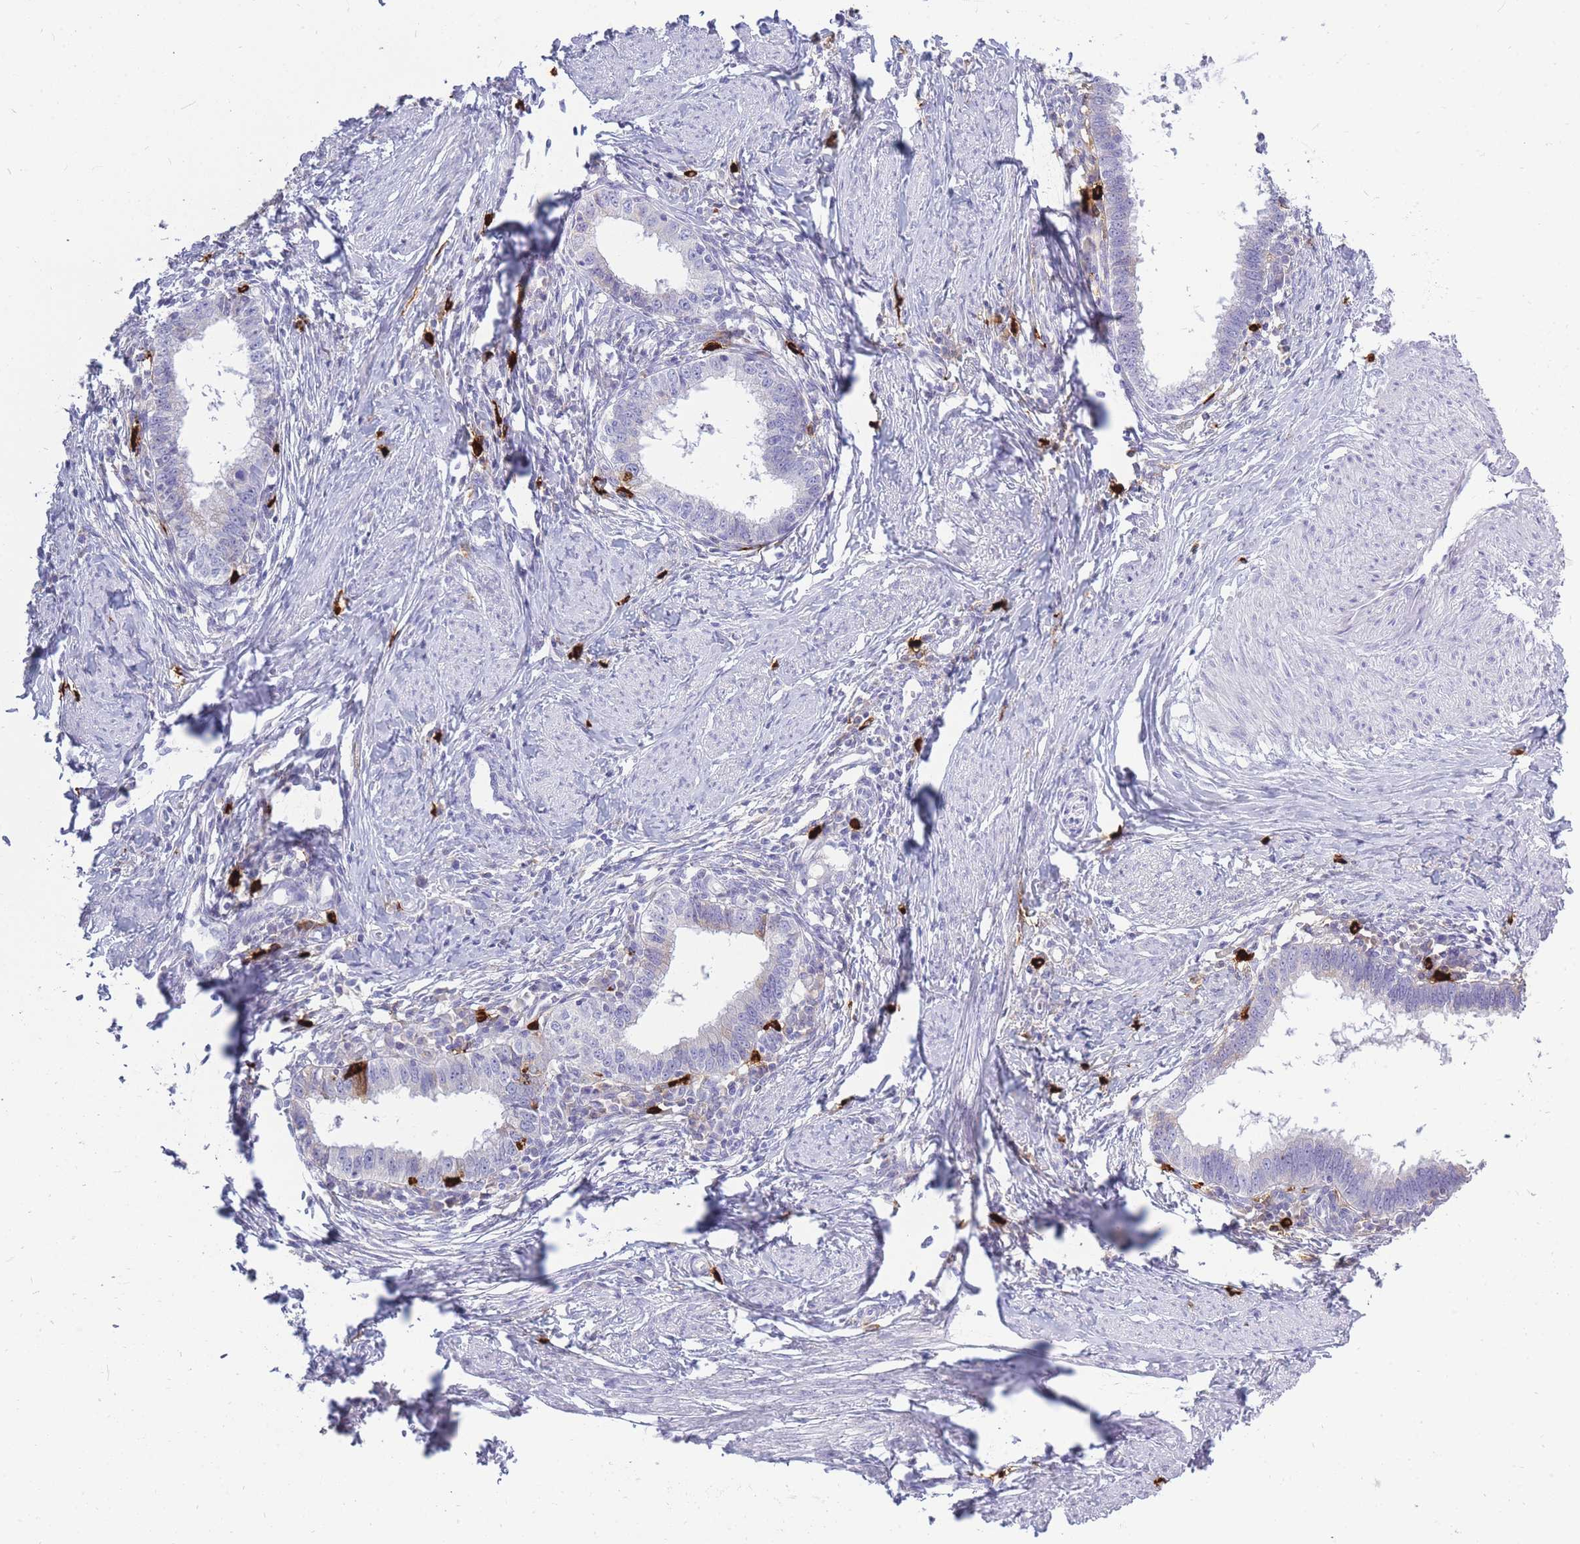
{"staining": {"intensity": "negative", "quantity": "none", "location": "none"}, "tissue": "cervical cancer", "cell_type": "Tumor cells", "image_type": "cancer", "snomed": [{"axis": "morphology", "description": "Adenocarcinoma, NOS"}, {"axis": "topography", "description": "Cervix"}], "caption": "Immunohistochemical staining of human cervical cancer reveals no significant expression in tumor cells. (DAB immunohistochemistry with hematoxylin counter stain).", "gene": "TPSD1", "patient": {"sex": "female", "age": 36}}